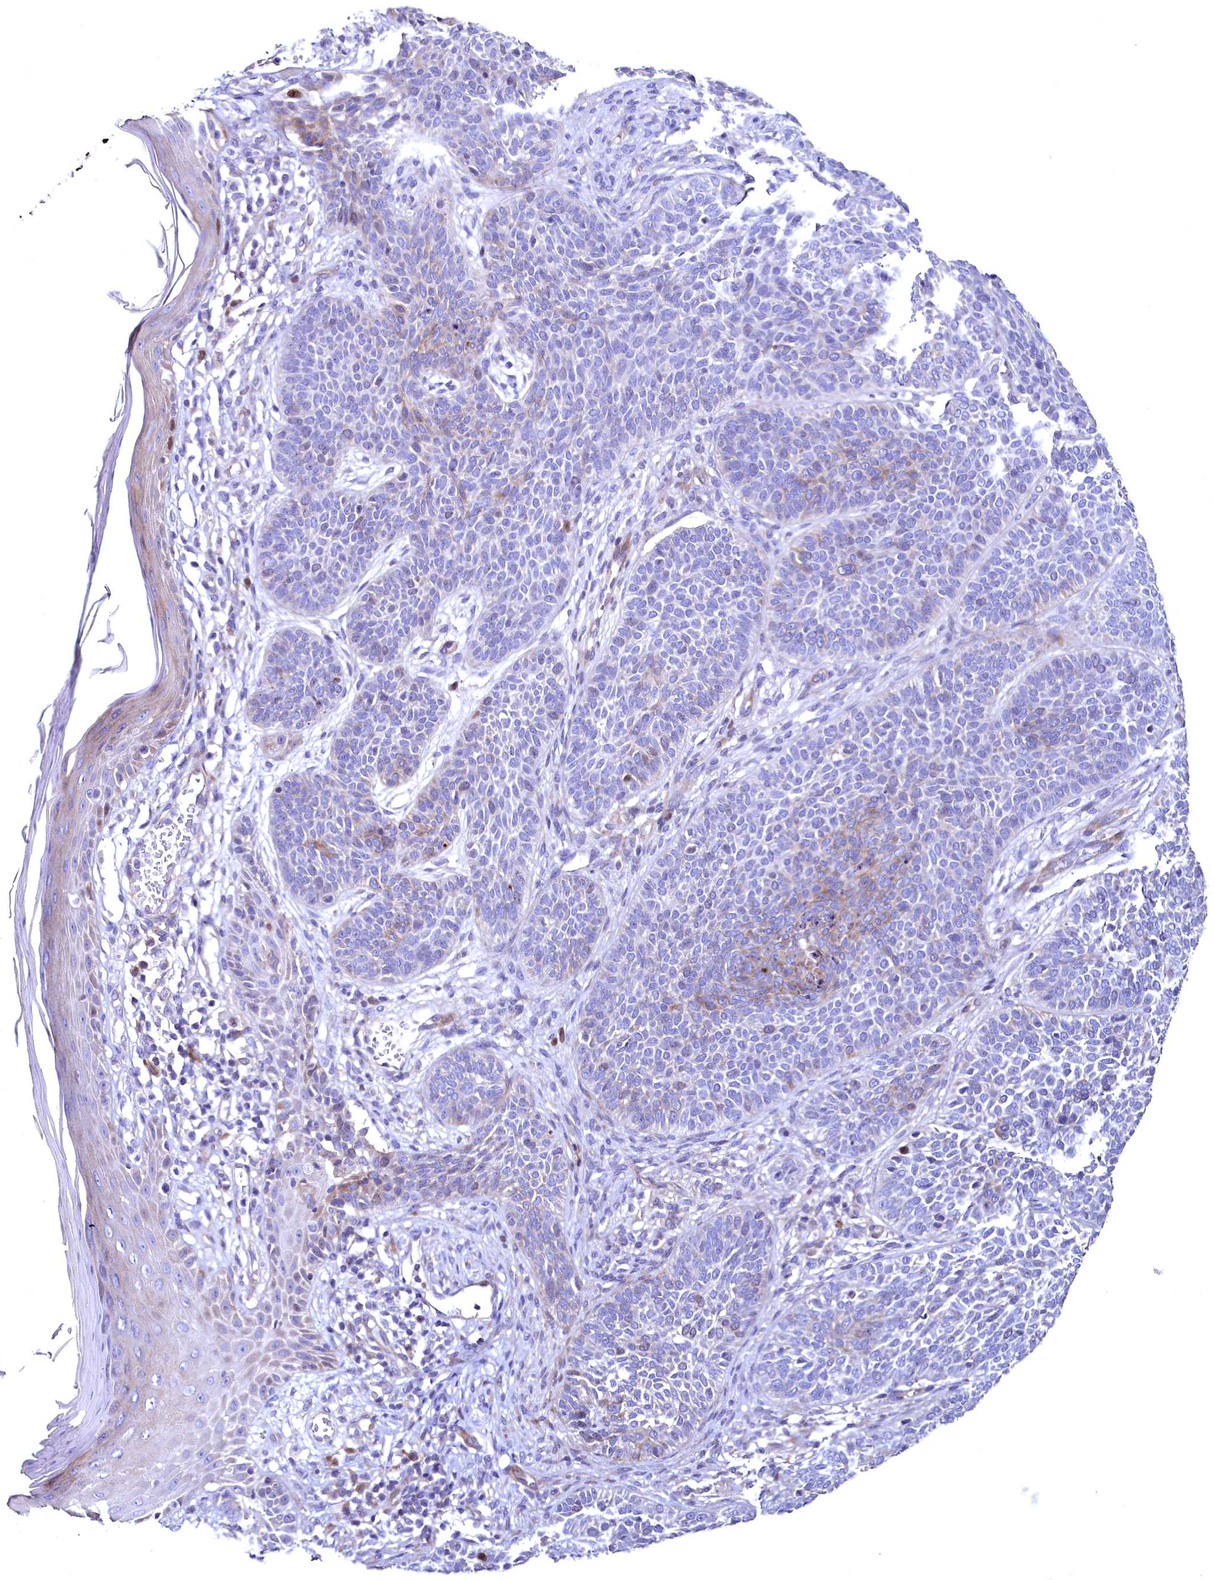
{"staining": {"intensity": "weak", "quantity": "<25%", "location": "cytoplasmic/membranous"}, "tissue": "skin cancer", "cell_type": "Tumor cells", "image_type": "cancer", "snomed": [{"axis": "morphology", "description": "Basal cell carcinoma"}, {"axis": "topography", "description": "Skin"}], "caption": "Immunohistochemistry image of neoplastic tissue: skin cancer stained with DAB (3,3'-diaminobenzidine) displays no significant protein positivity in tumor cells.", "gene": "WNT8A", "patient": {"sex": "male", "age": 85}}